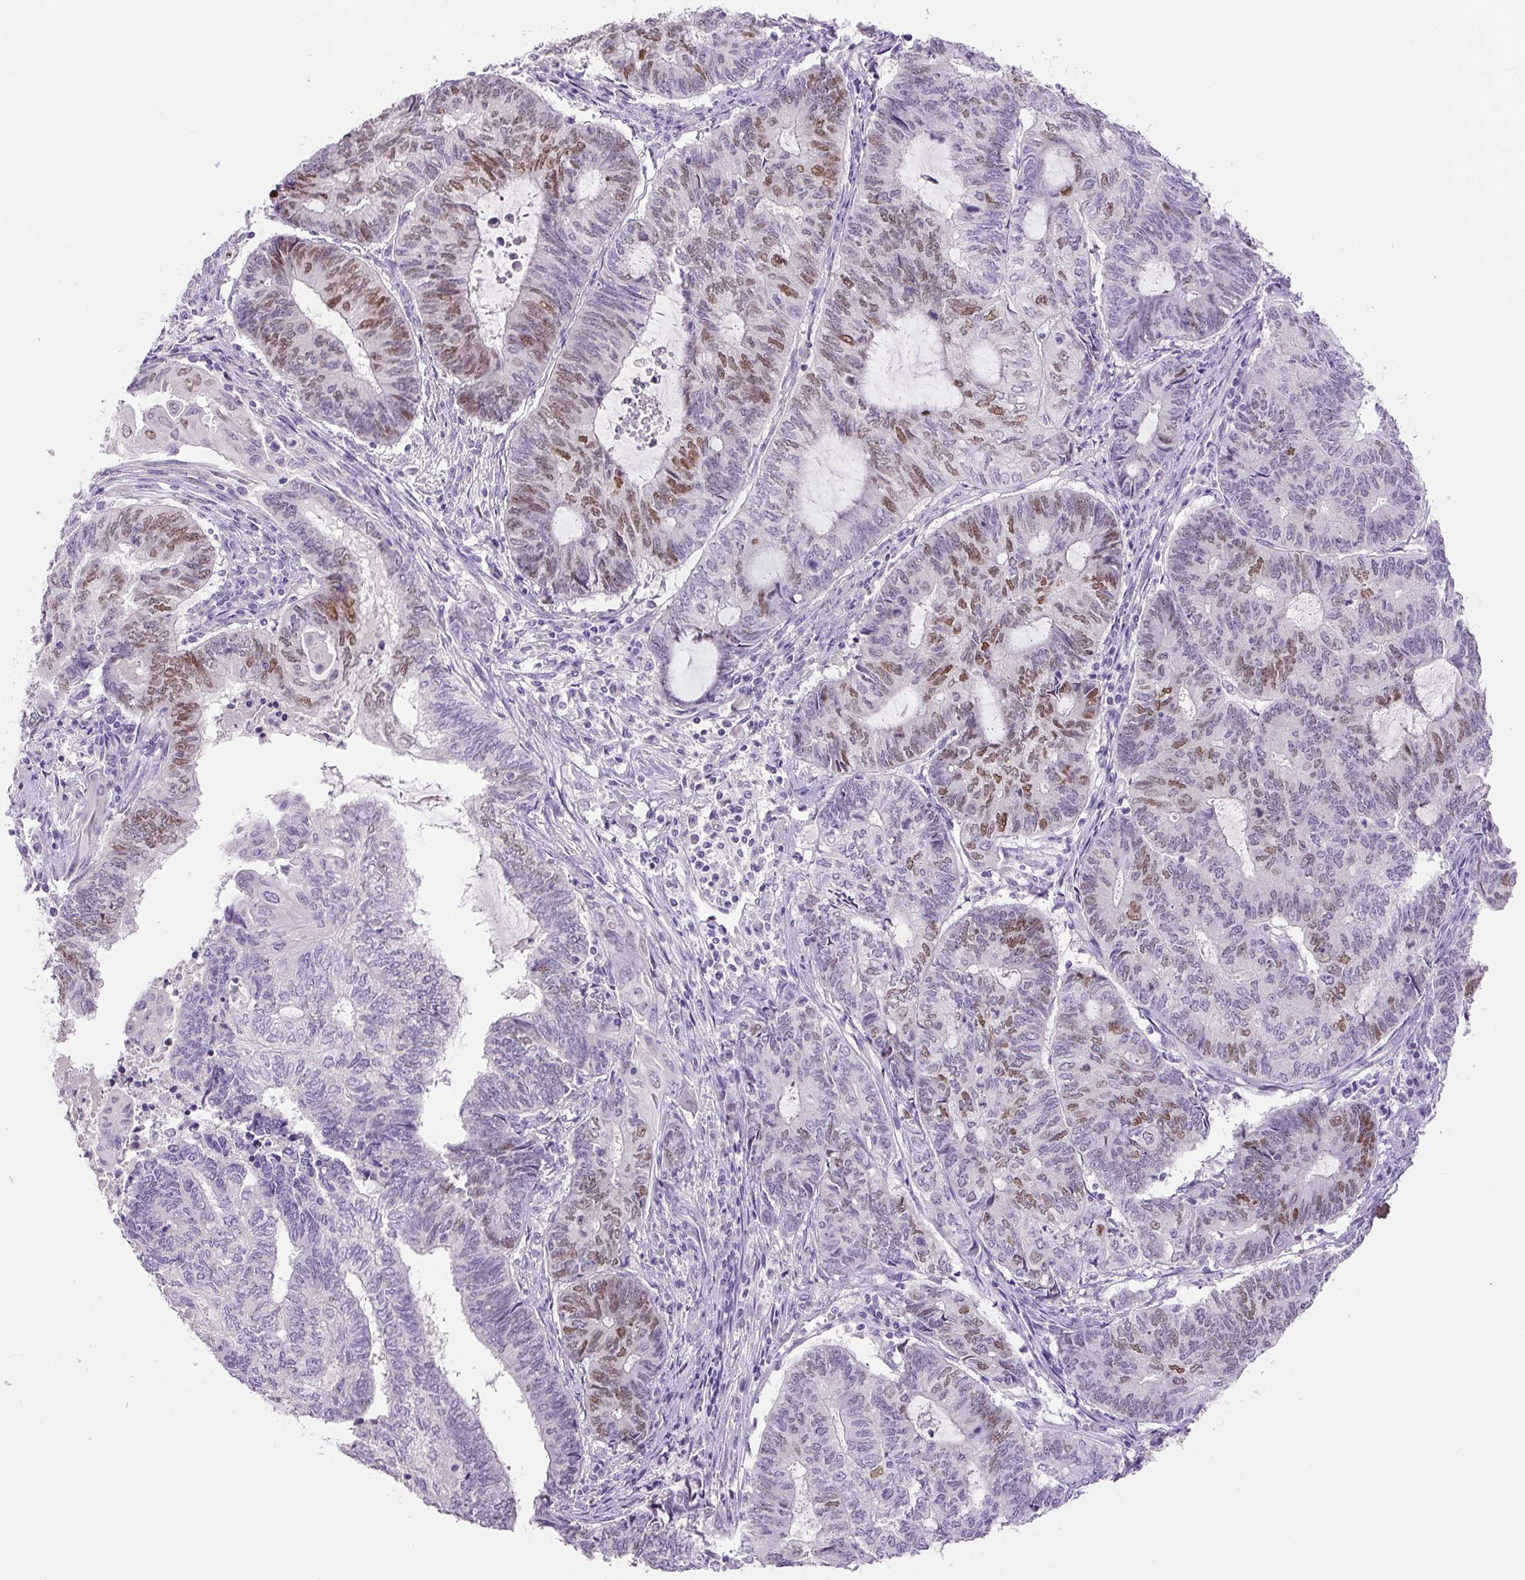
{"staining": {"intensity": "moderate", "quantity": "25%-75%", "location": "nuclear"}, "tissue": "endometrial cancer", "cell_type": "Tumor cells", "image_type": "cancer", "snomed": [{"axis": "morphology", "description": "Adenocarcinoma, NOS"}, {"axis": "topography", "description": "Uterus"}, {"axis": "topography", "description": "Endometrium"}], "caption": "Moderate nuclear staining for a protein is identified in approximately 25%-75% of tumor cells of endometrial adenocarcinoma using immunohistochemistry (IHC).", "gene": "SIX1", "patient": {"sex": "female", "age": 70}}